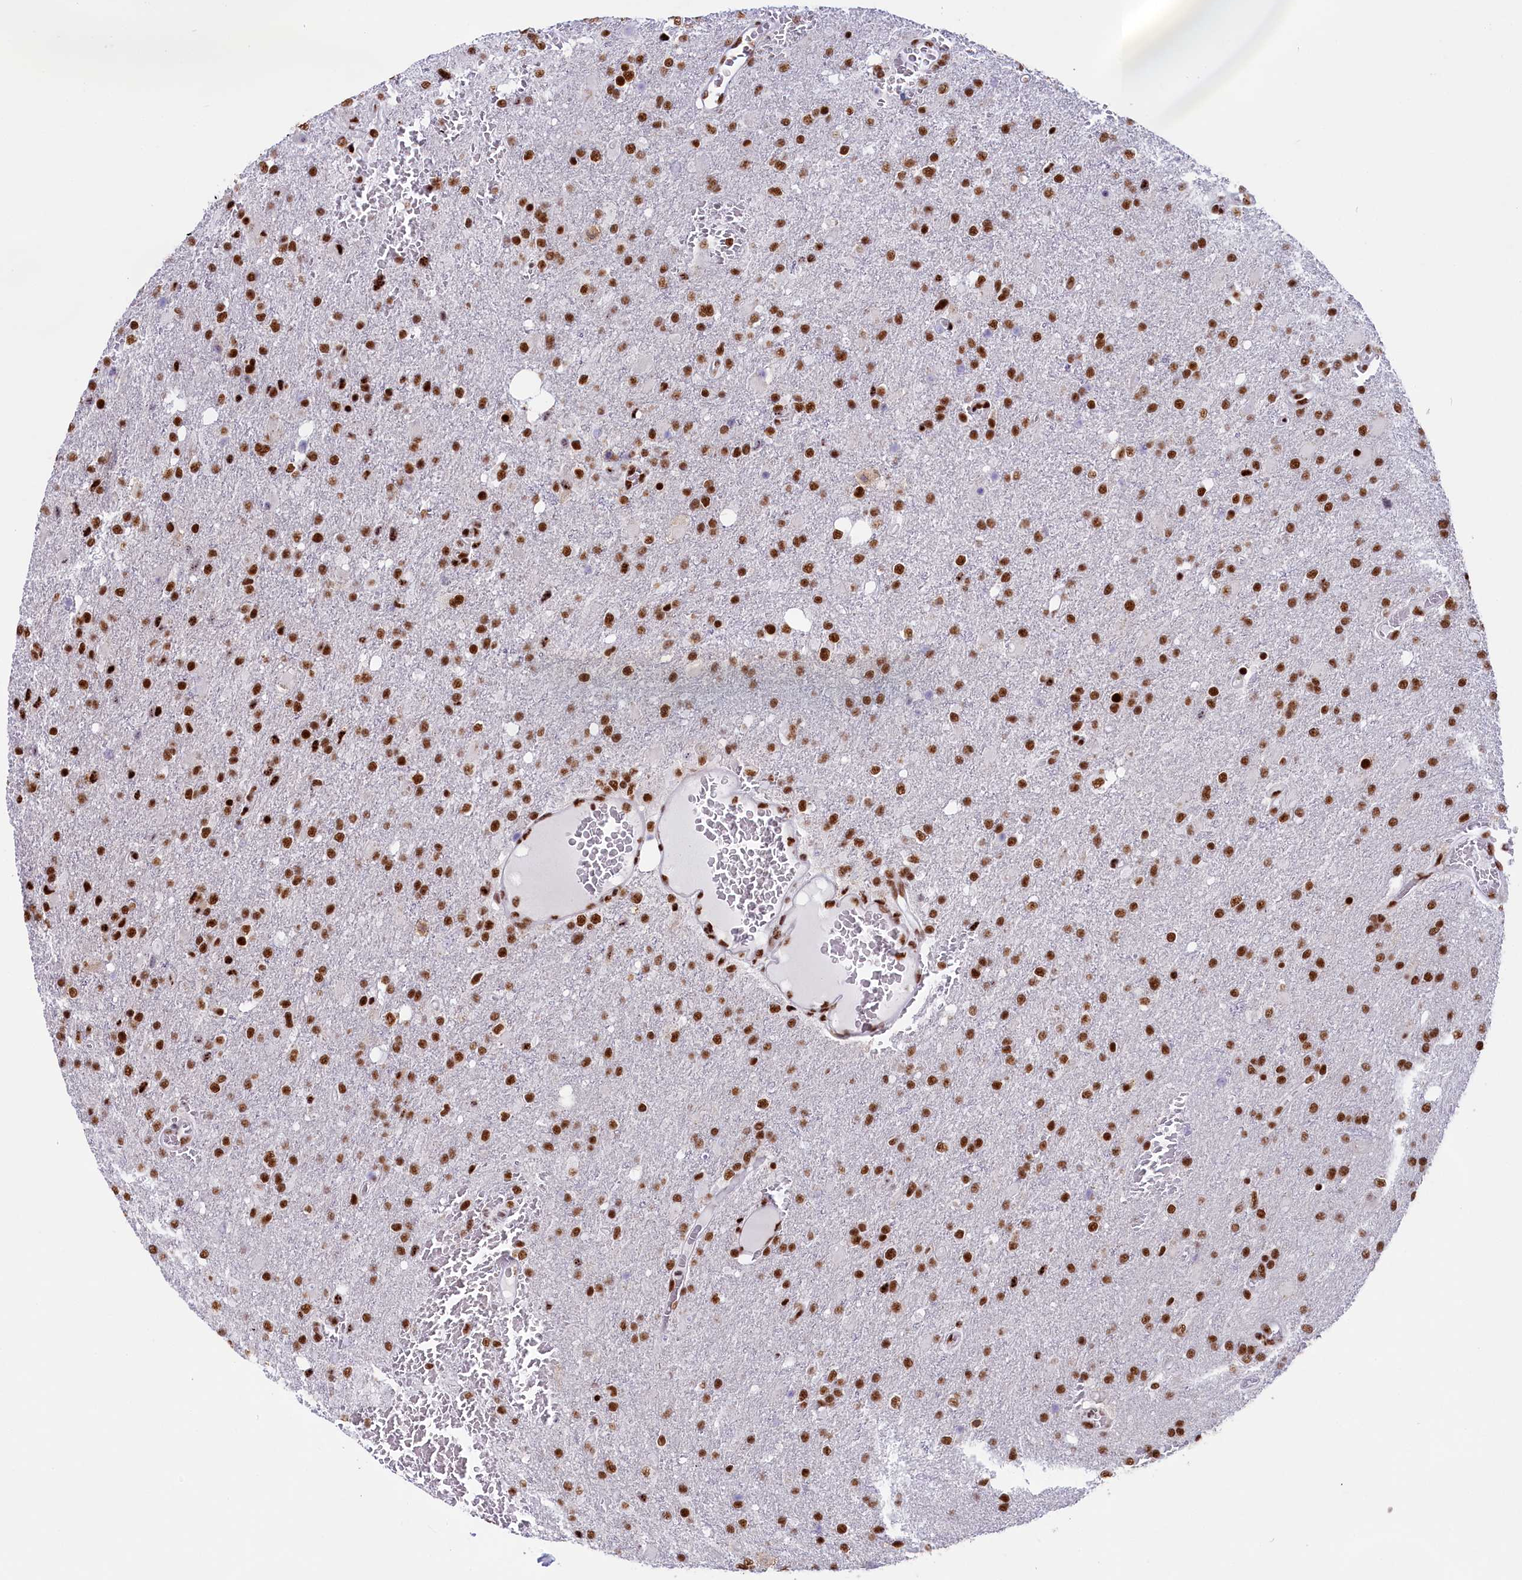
{"staining": {"intensity": "strong", "quantity": ">75%", "location": "nuclear"}, "tissue": "glioma", "cell_type": "Tumor cells", "image_type": "cancer", "snomed": [{"axis": "morphology", "description": "Glioma, malignant, High grade"}, {"axis": "topography", "description": "Brain"}], "caption": "DAB (3,3'-diaminobenzidine) immunohistochemical staining of human glioma displays strong nuclear protein expression in approximately >75% of tumor cells. Immunohistochemistry (ihc) stains the protein in brown and the nuclei are stained blue.", "gene": "SNRNP70", "patient": {"sex": "female", "age": 74}}